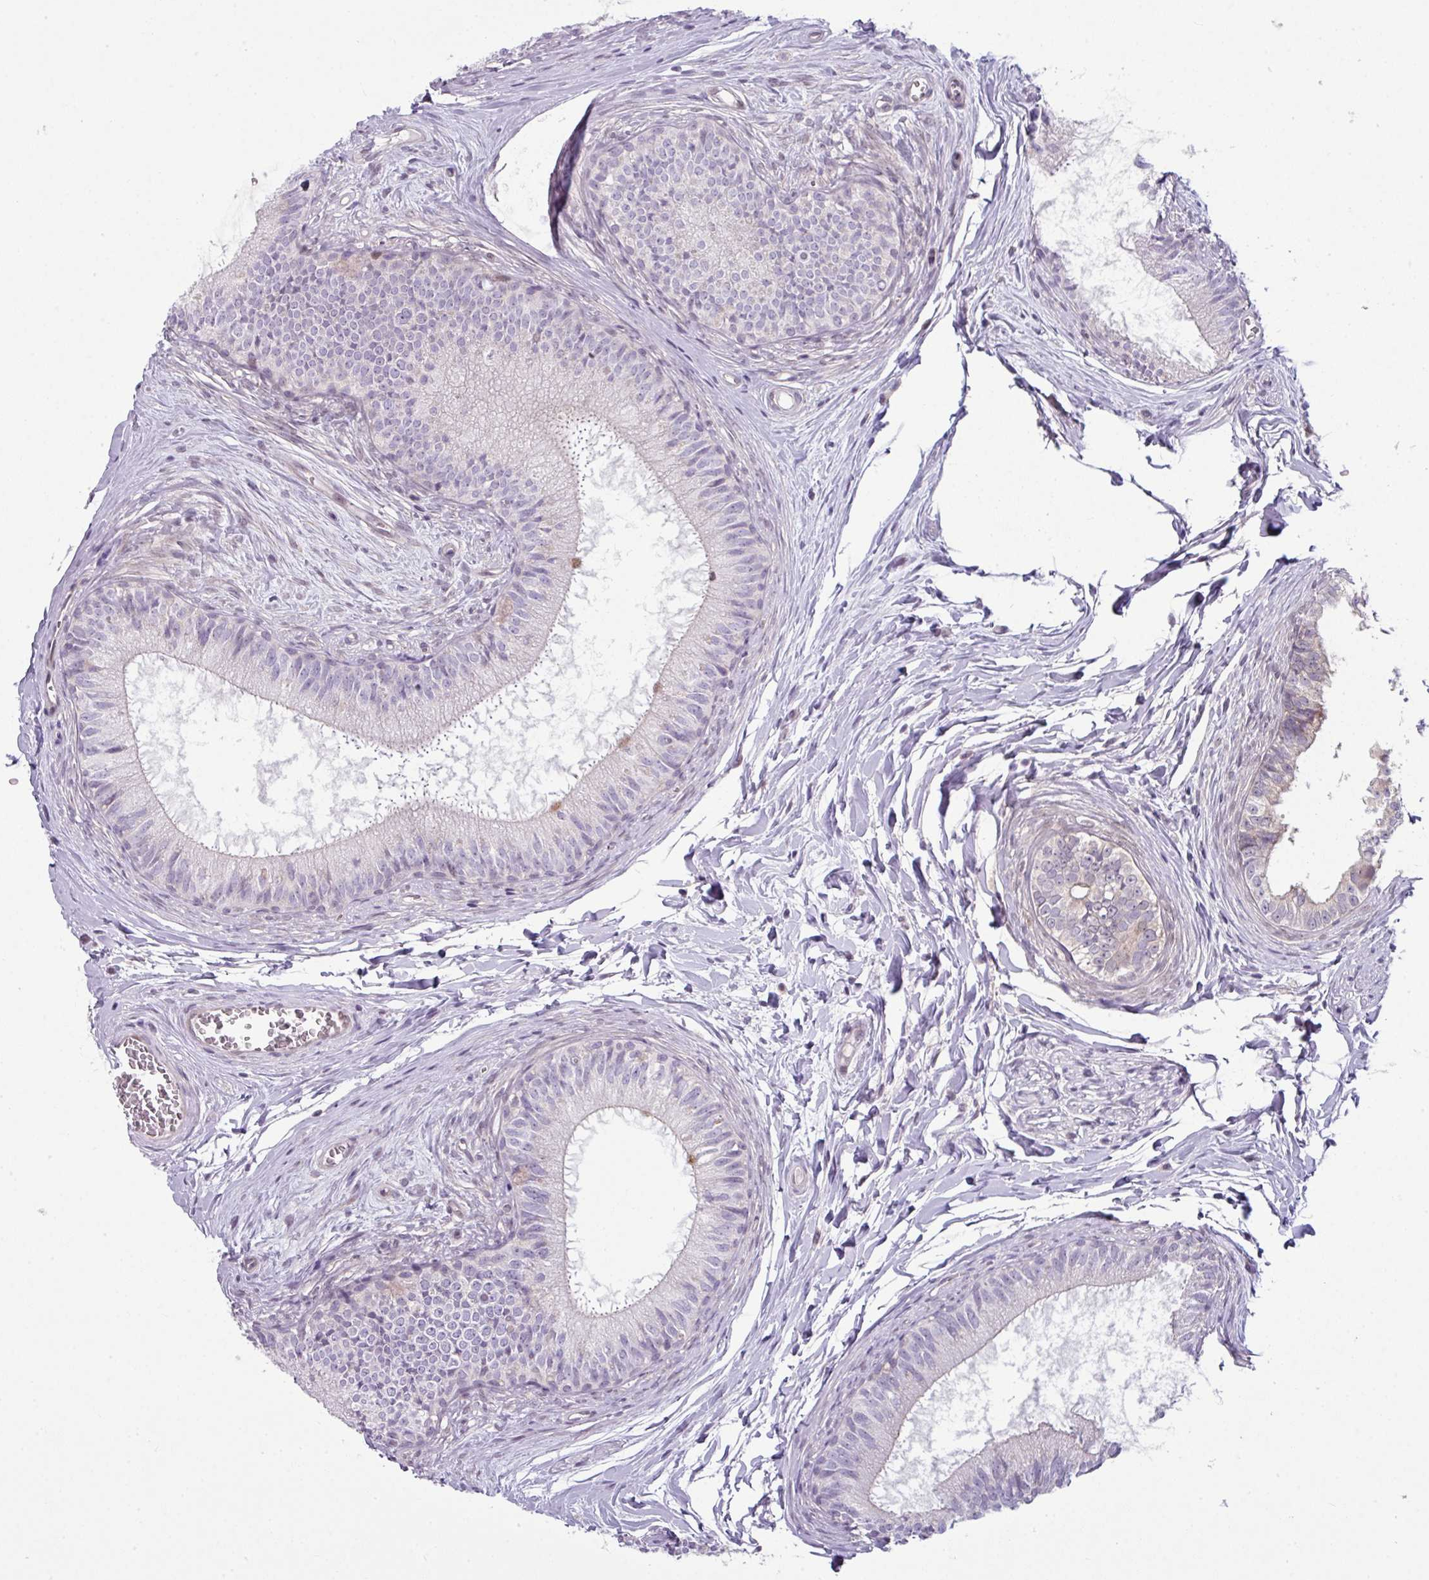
{"staining": {"intensity": "moderate", "quantity": "<25%", "location": "cytoplasmic/membranous"}, "tissue": "epididymis", "cell_type": "Glandular cells", "image_type": "normal", "snomed": [{"axis": "morphology", "description": "Normal tissue, NOS"}, {"axis": "topography", "description": "Epididymis"}], "caption": "High-power microscopy captured an IHC image of normal epididymis, revealing moderate cytoplasmic/membranous positivity in about <25% of glandular cells.", "gene": "STAT5A", "patient": {"sex": "male", "age": 25}}